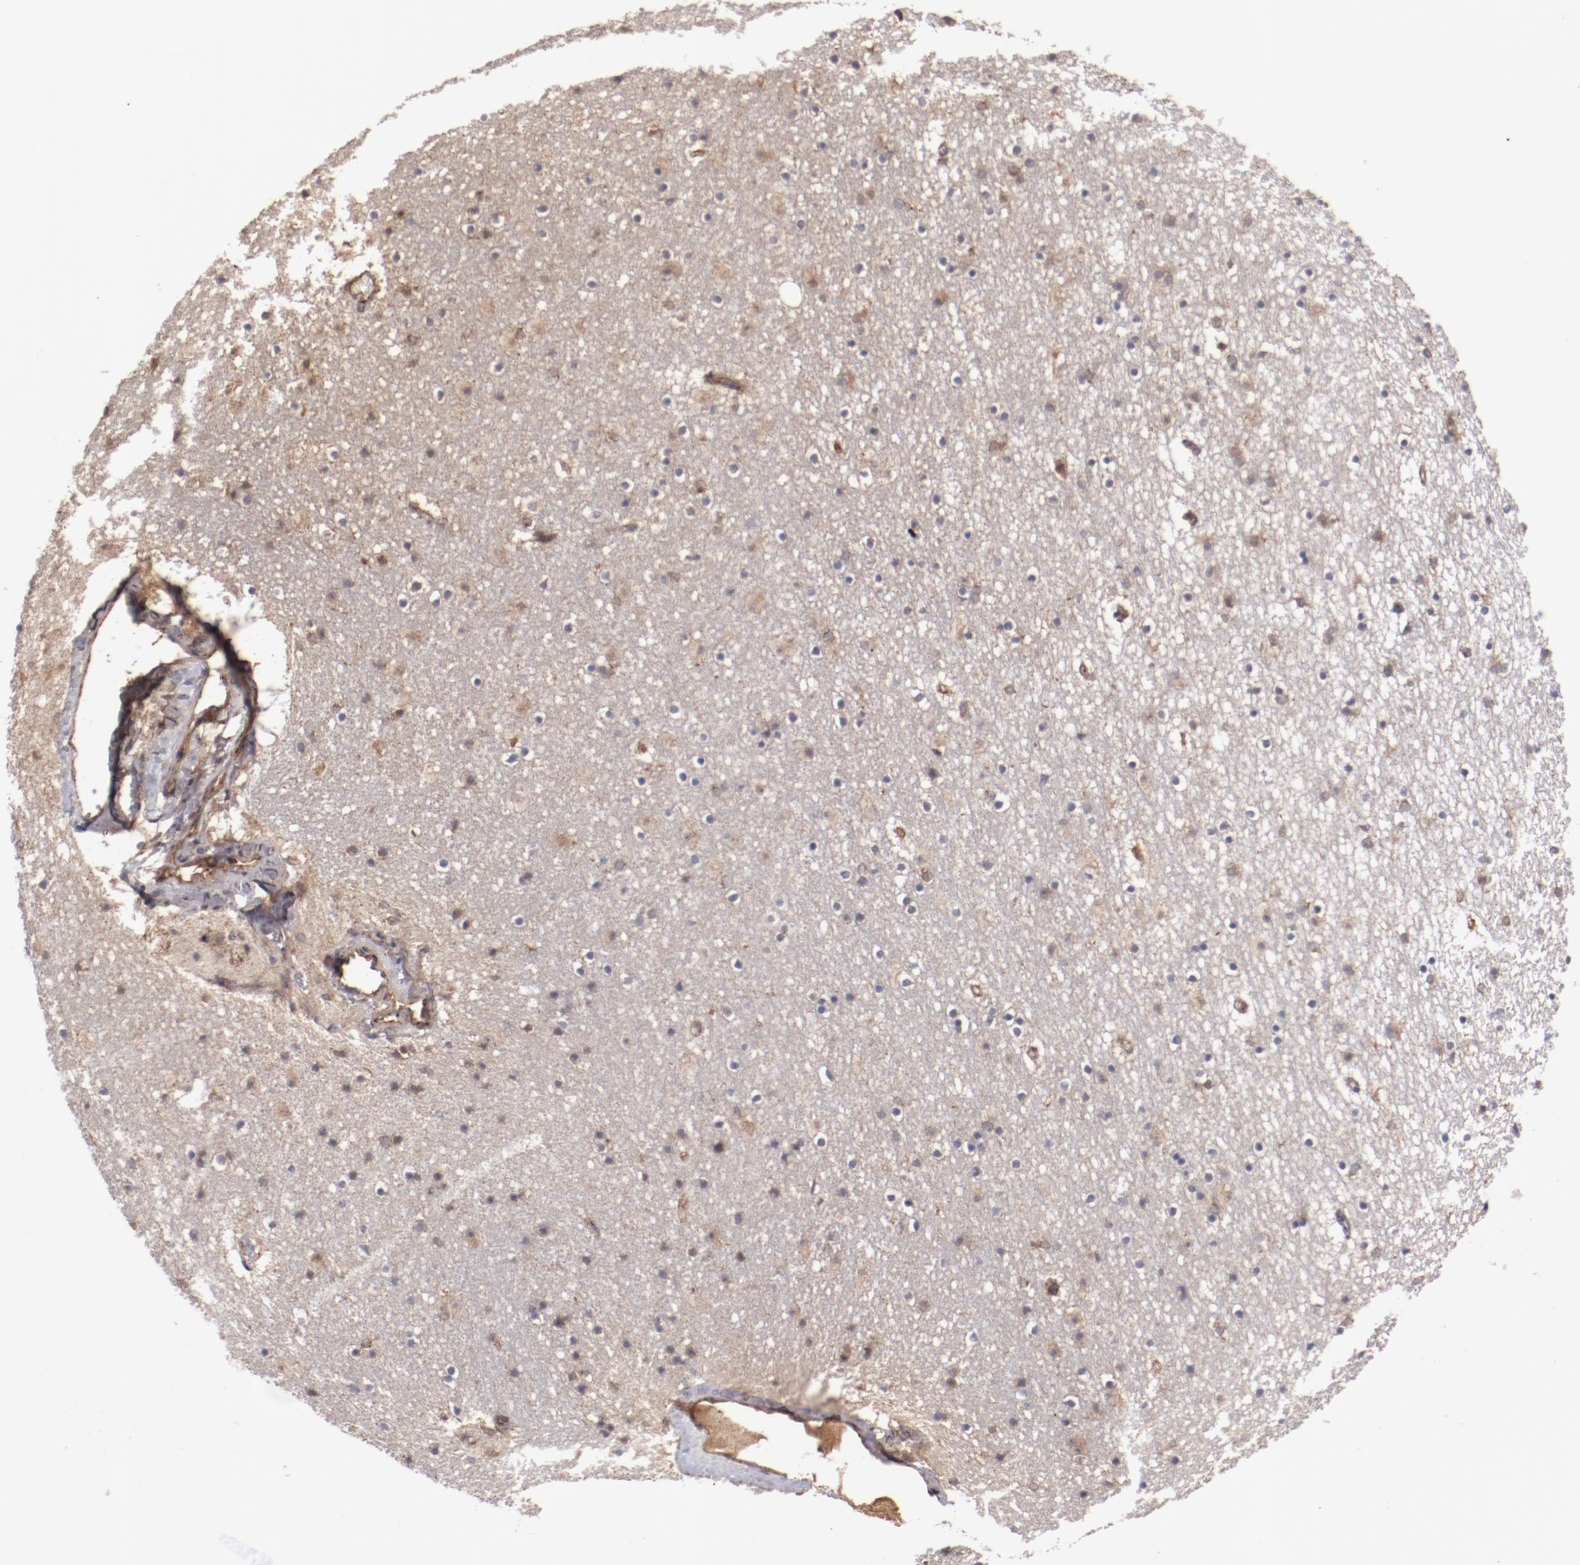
{"staining": {"intensity": "weak", "quantity": "<25%", "location": "cytoplasmic/membranous"}, "tissue": "caudate", "cell_type": "Glial cells", "image_type": "normal", "snomed": [{"axis": "morphology", "description": "Normal tissue, NOS"}, {"axis": "topography", "description": "Lateral ventricle wall"}], "caption": "Caudate stained for a protein using immunohistochemistry (IHC) demonstrates no expression glial cells.", "gene": "DIPK2B", "patient": {"sex": "male", "age": 45}}